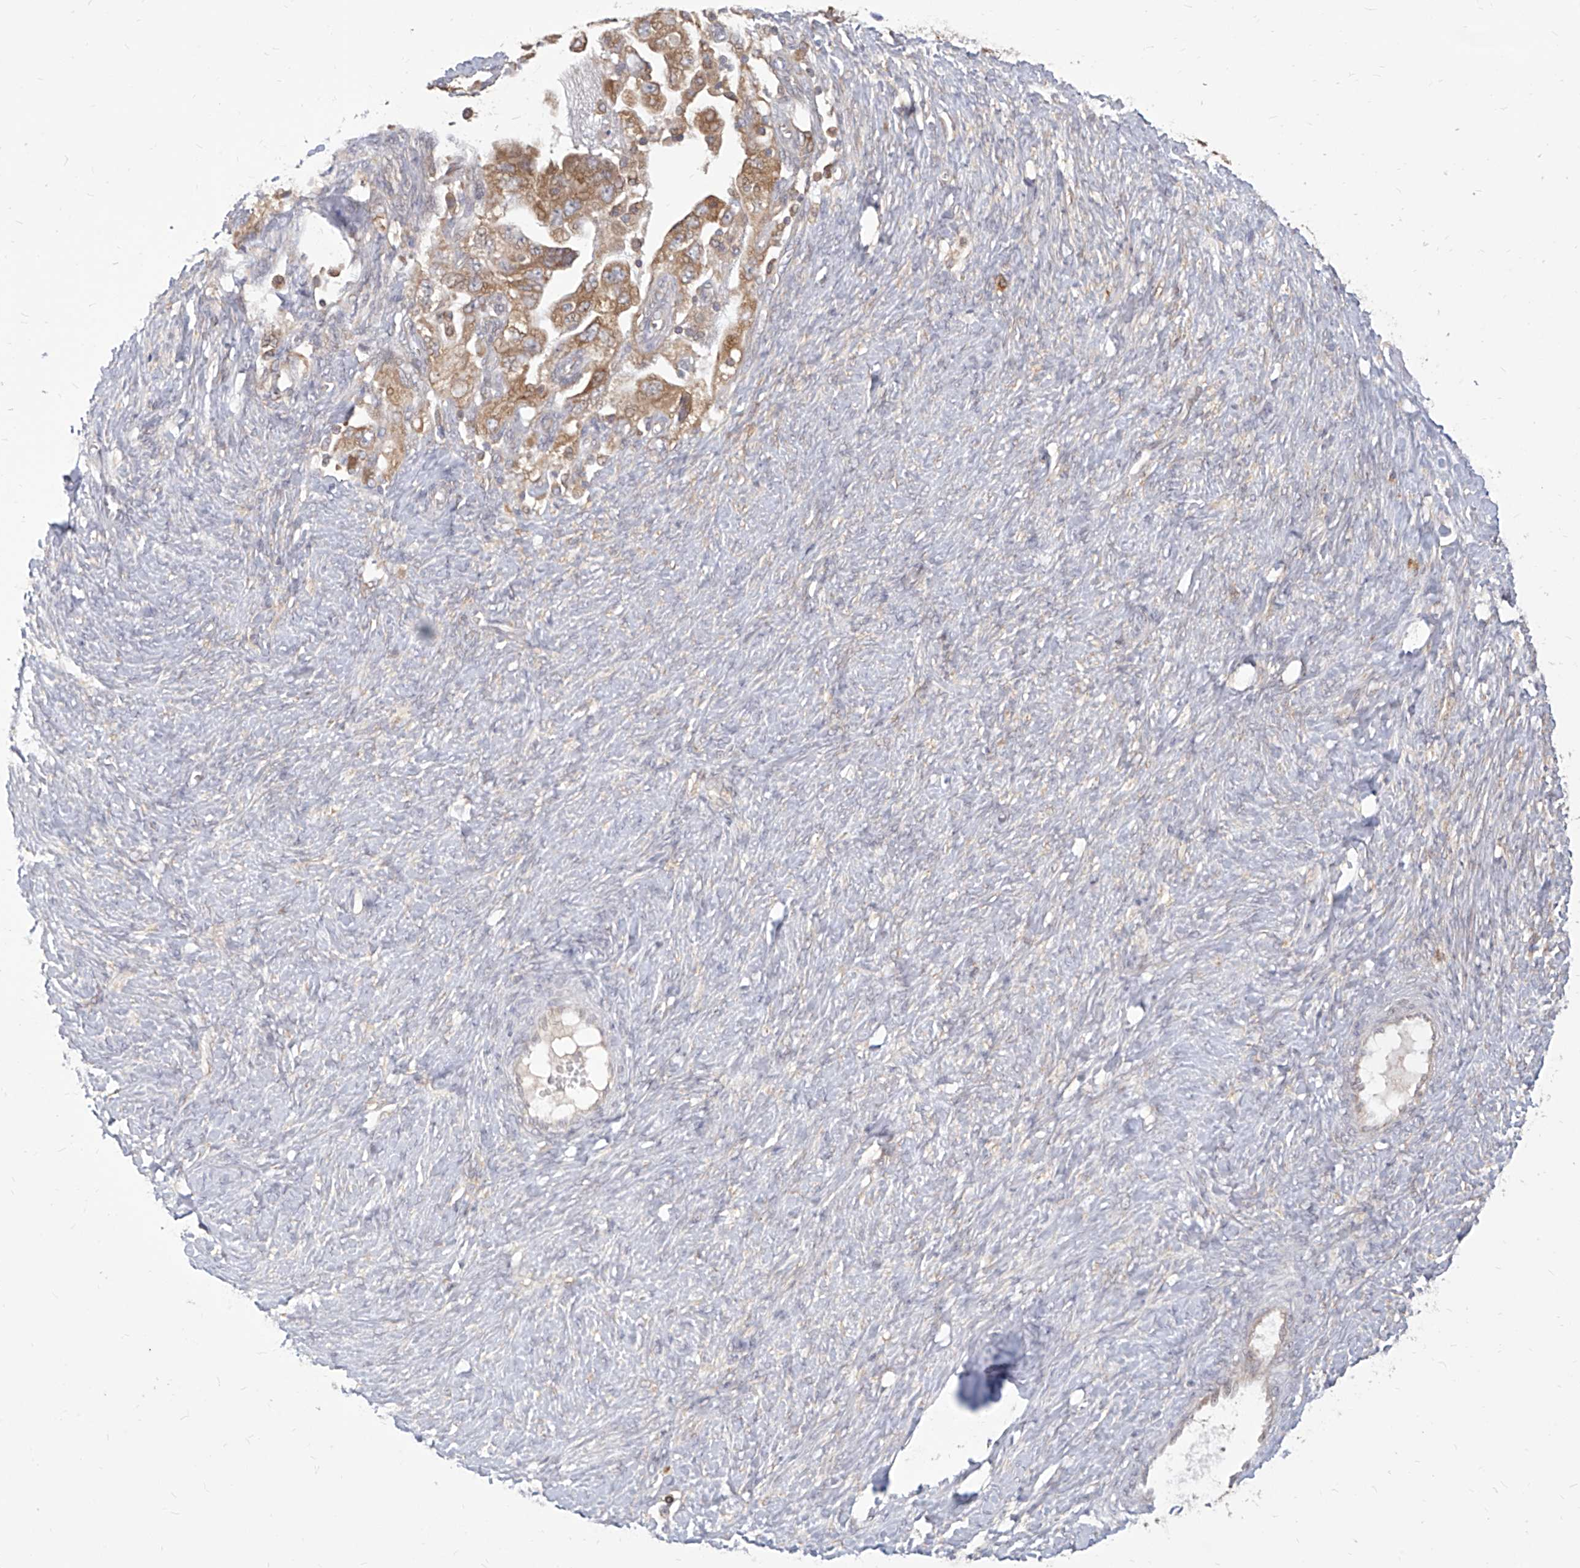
{"staining": {"intensity": "moderate", "quantity": ">75%", "location": "cytoplasmic/membranous"}, "tissue": "ovarian cancer", "cell_type": "Tumor cells", "image_type": "cancer", "snomed": [{"axis": "morphology", "description": "Carcinoma, NOS"}, {"axis": "morphology", "description": "Cystadenocarcinoma, serous, NOS"}, {"axis": "topography", "description": "Ovary"}], "caption": "About >75% of tumor cells in human serous cystadenocarcinoma (ovarian) display moderate cytoplasmic/membranous protein staining as visualized by brown immunohistochemical staining.", "gene": "FAM83B", "patient": {"sex": "female", "age": 69}}